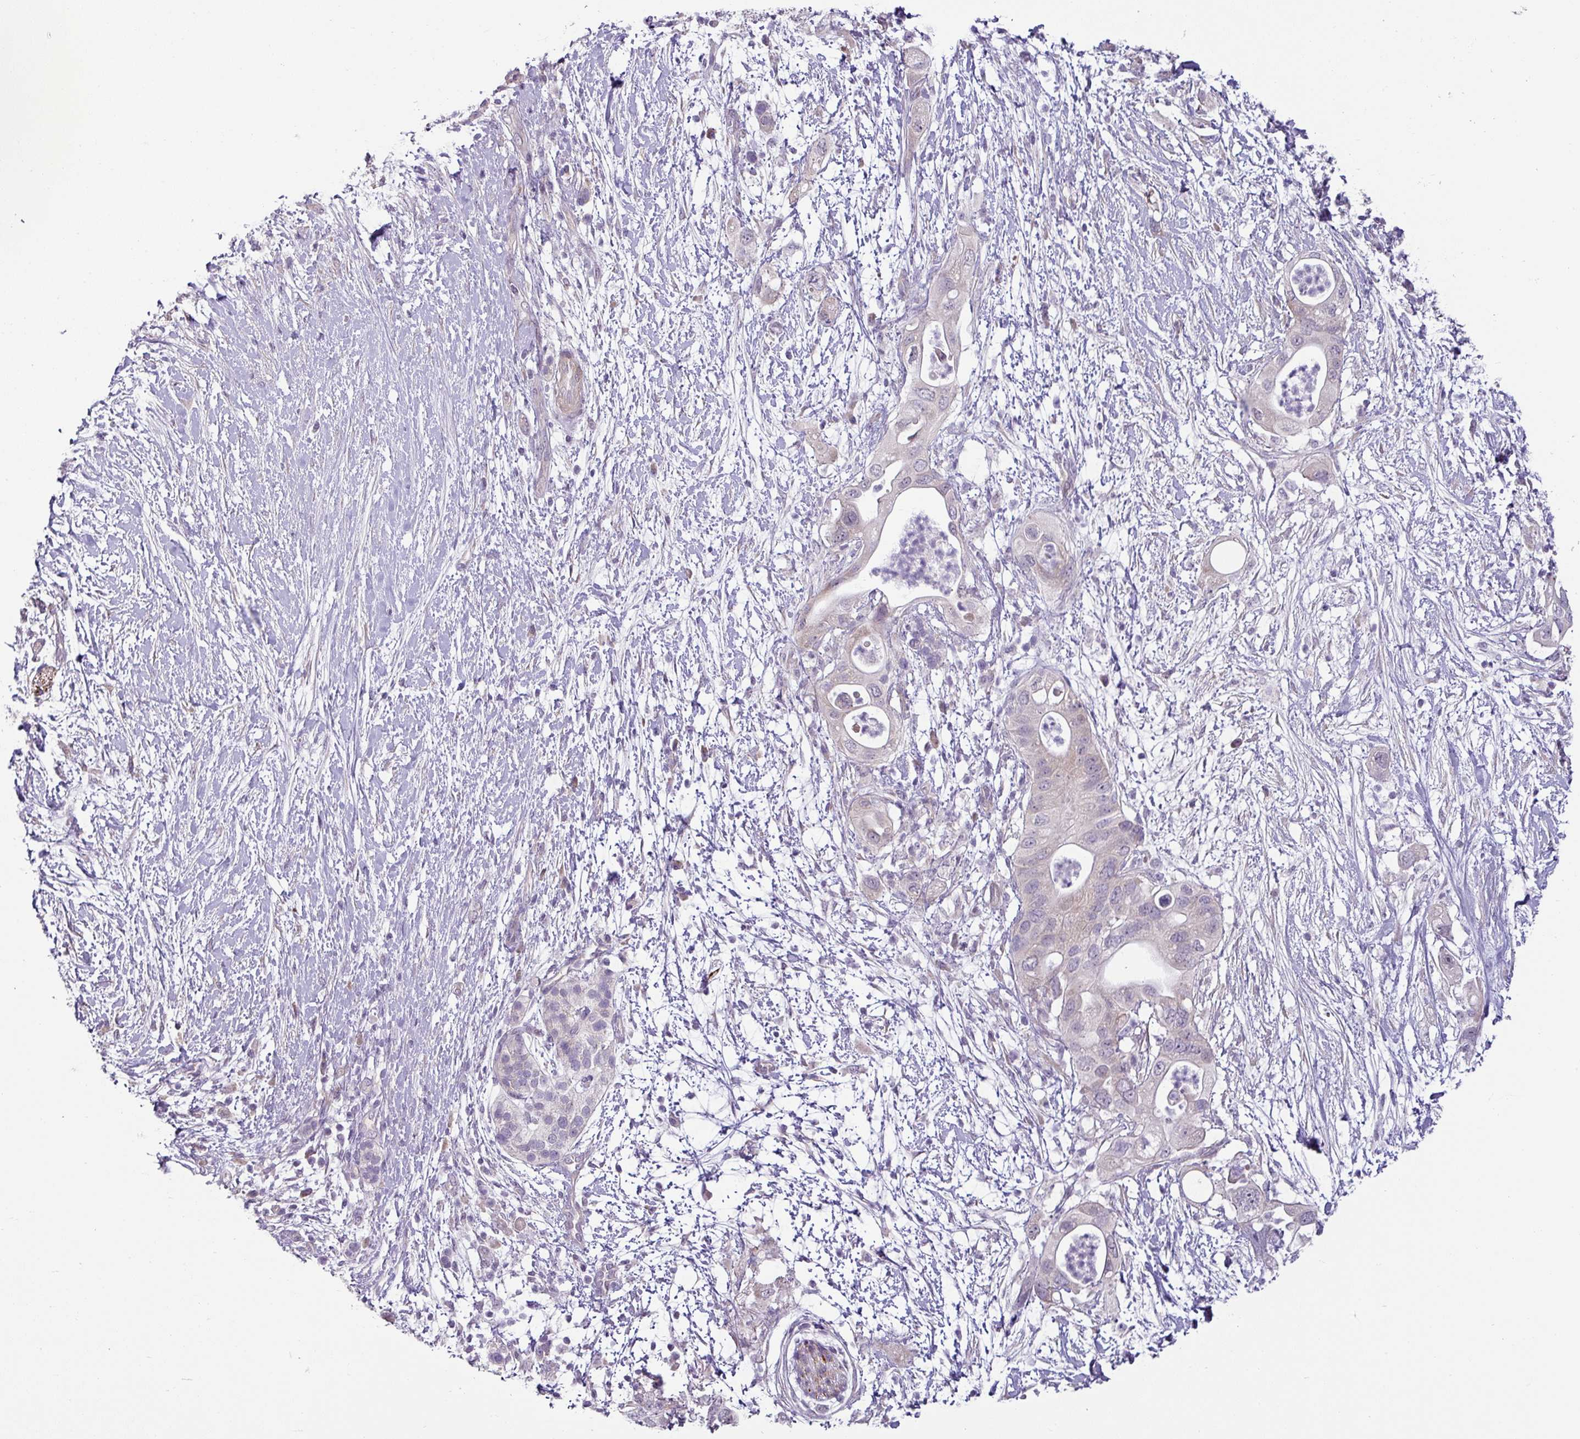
{"staining": {"intensity": "negative", "quantity": "none", "location": "none"}, "tissue": "pancreatic cancer", "cell_type": "Tumor cells", "image_type": "cancer", "snomed": [{"axis": "morphology", "description": "Adenocarcinoma, NOS"}, {"axis": "topography", "description": "Pancreas"}], "caption": "There is no significant staining in tumor cells of adenocarcinoma (pancreatic).", "gene": "OR52D1", "patient": {"sex": "female", "age": 72}}